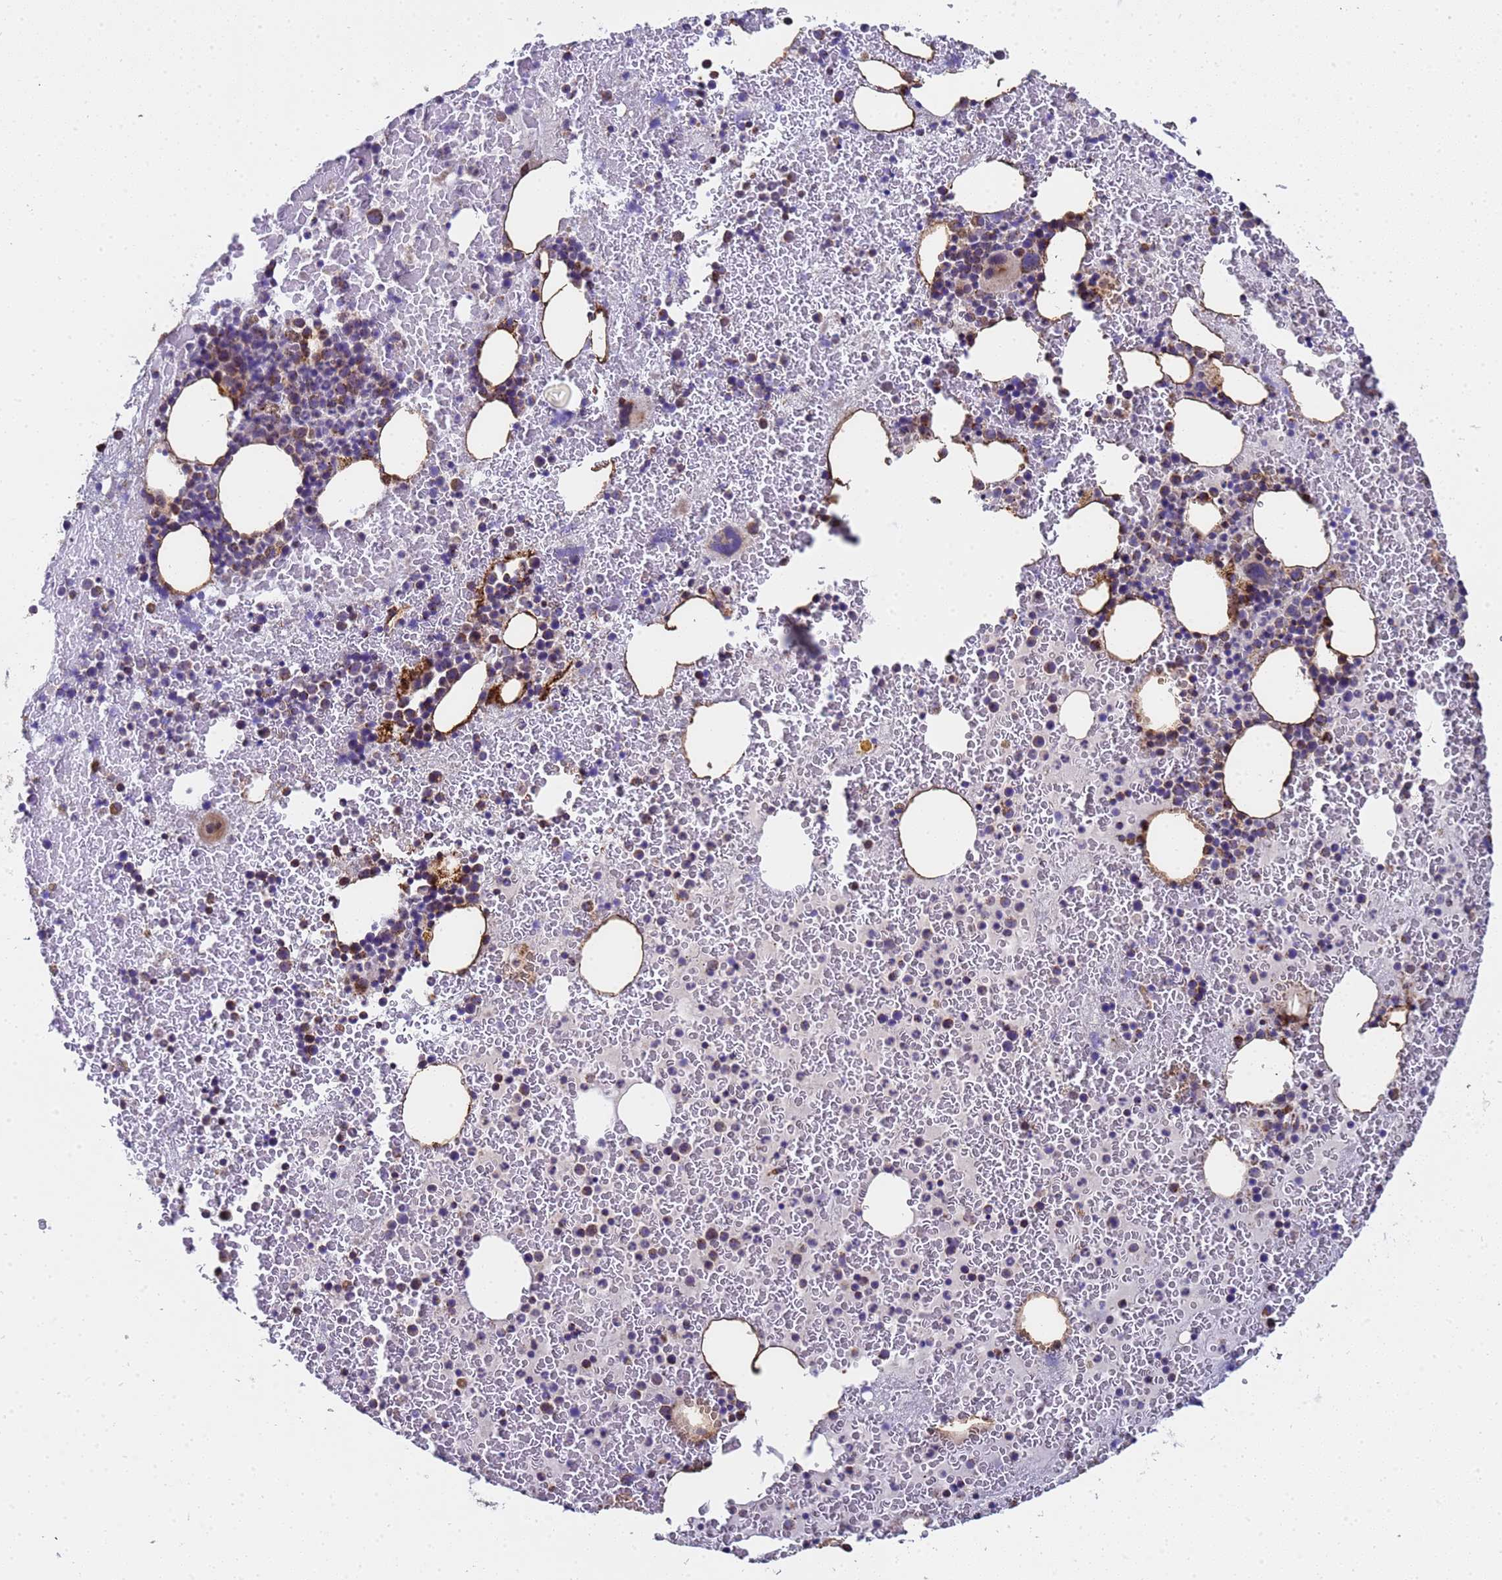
{"staining": {"intensity": "moderate", "quantity": "25%-75%", "location": "cytoplasmic/membranous"}, "tissue": "bone marrow", "cell_type": "Hematopoietic cells", "image_type": "normal", "snomed": [{"axis": "morphology", "description": "Normal tissue, NOS"}, {"axis": "topography", "description": "Bone marrow"}], "caption": "IHC of unremarkable bone marrow exhibits medium levels of moderate cytoplasmic/membranous expression in approximately 25%-75% of hematopoietic cells. (IHC, brightfield microscopy, high magnification).", "gene": "MRPS12", "patient": {"sex": "male", "age": 26}}